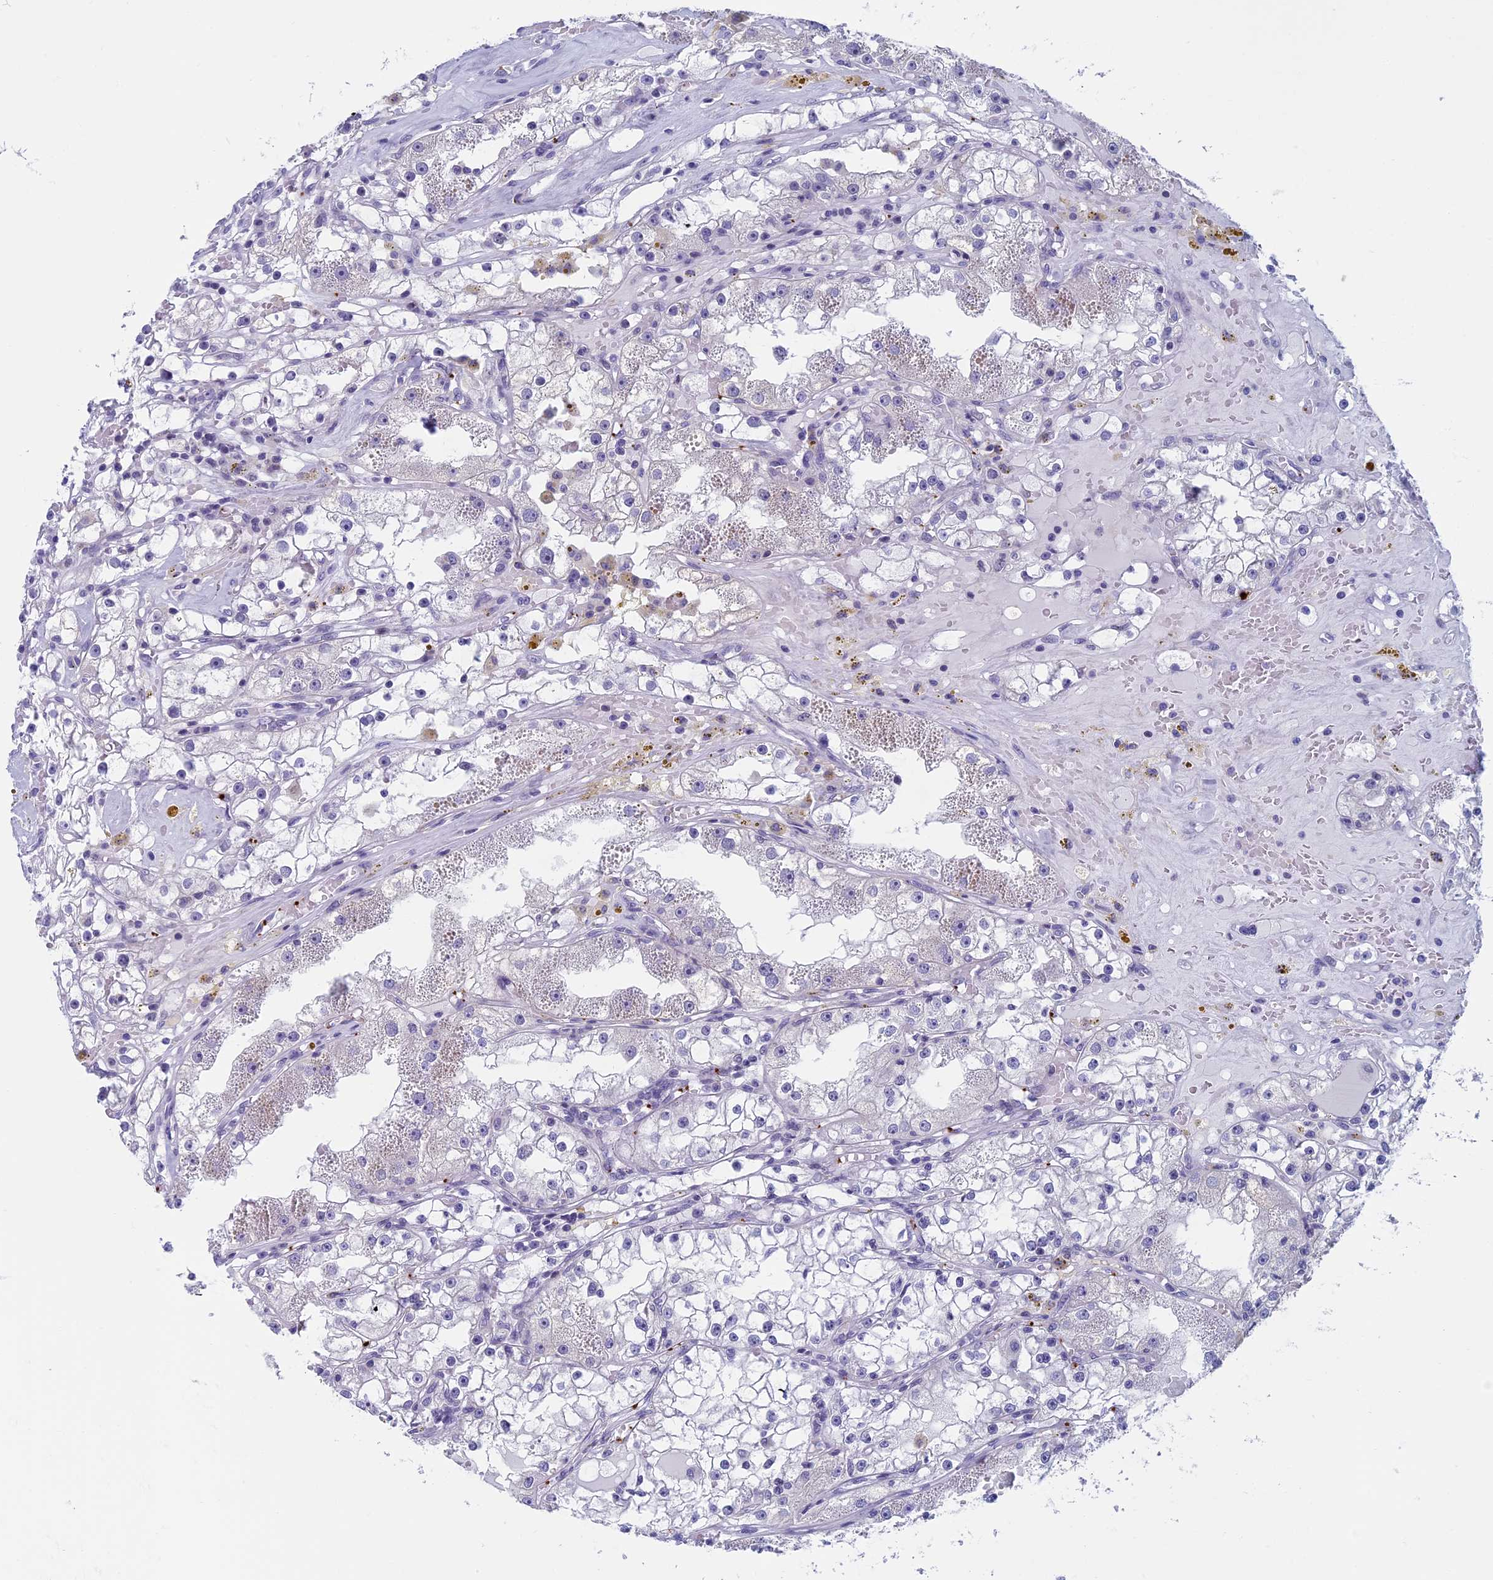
{"staining": {"intensity": "negative", "quantity": "none", "location": "none"}, "tissue": "renal cancer", "cell_type": "Tumor cells", "image_type": "cancer", "snomed": [{"axis": "morphology", "description": "Adenocarcinoma, NOS"}, {"axis": "topography", "description": "Kidney"}], "caption": "Protein analysis of renal cancer displays no significant positivity in tumor cells.", "gene": "AIFM2", "patient": {"sex": "male", "age": 56}}